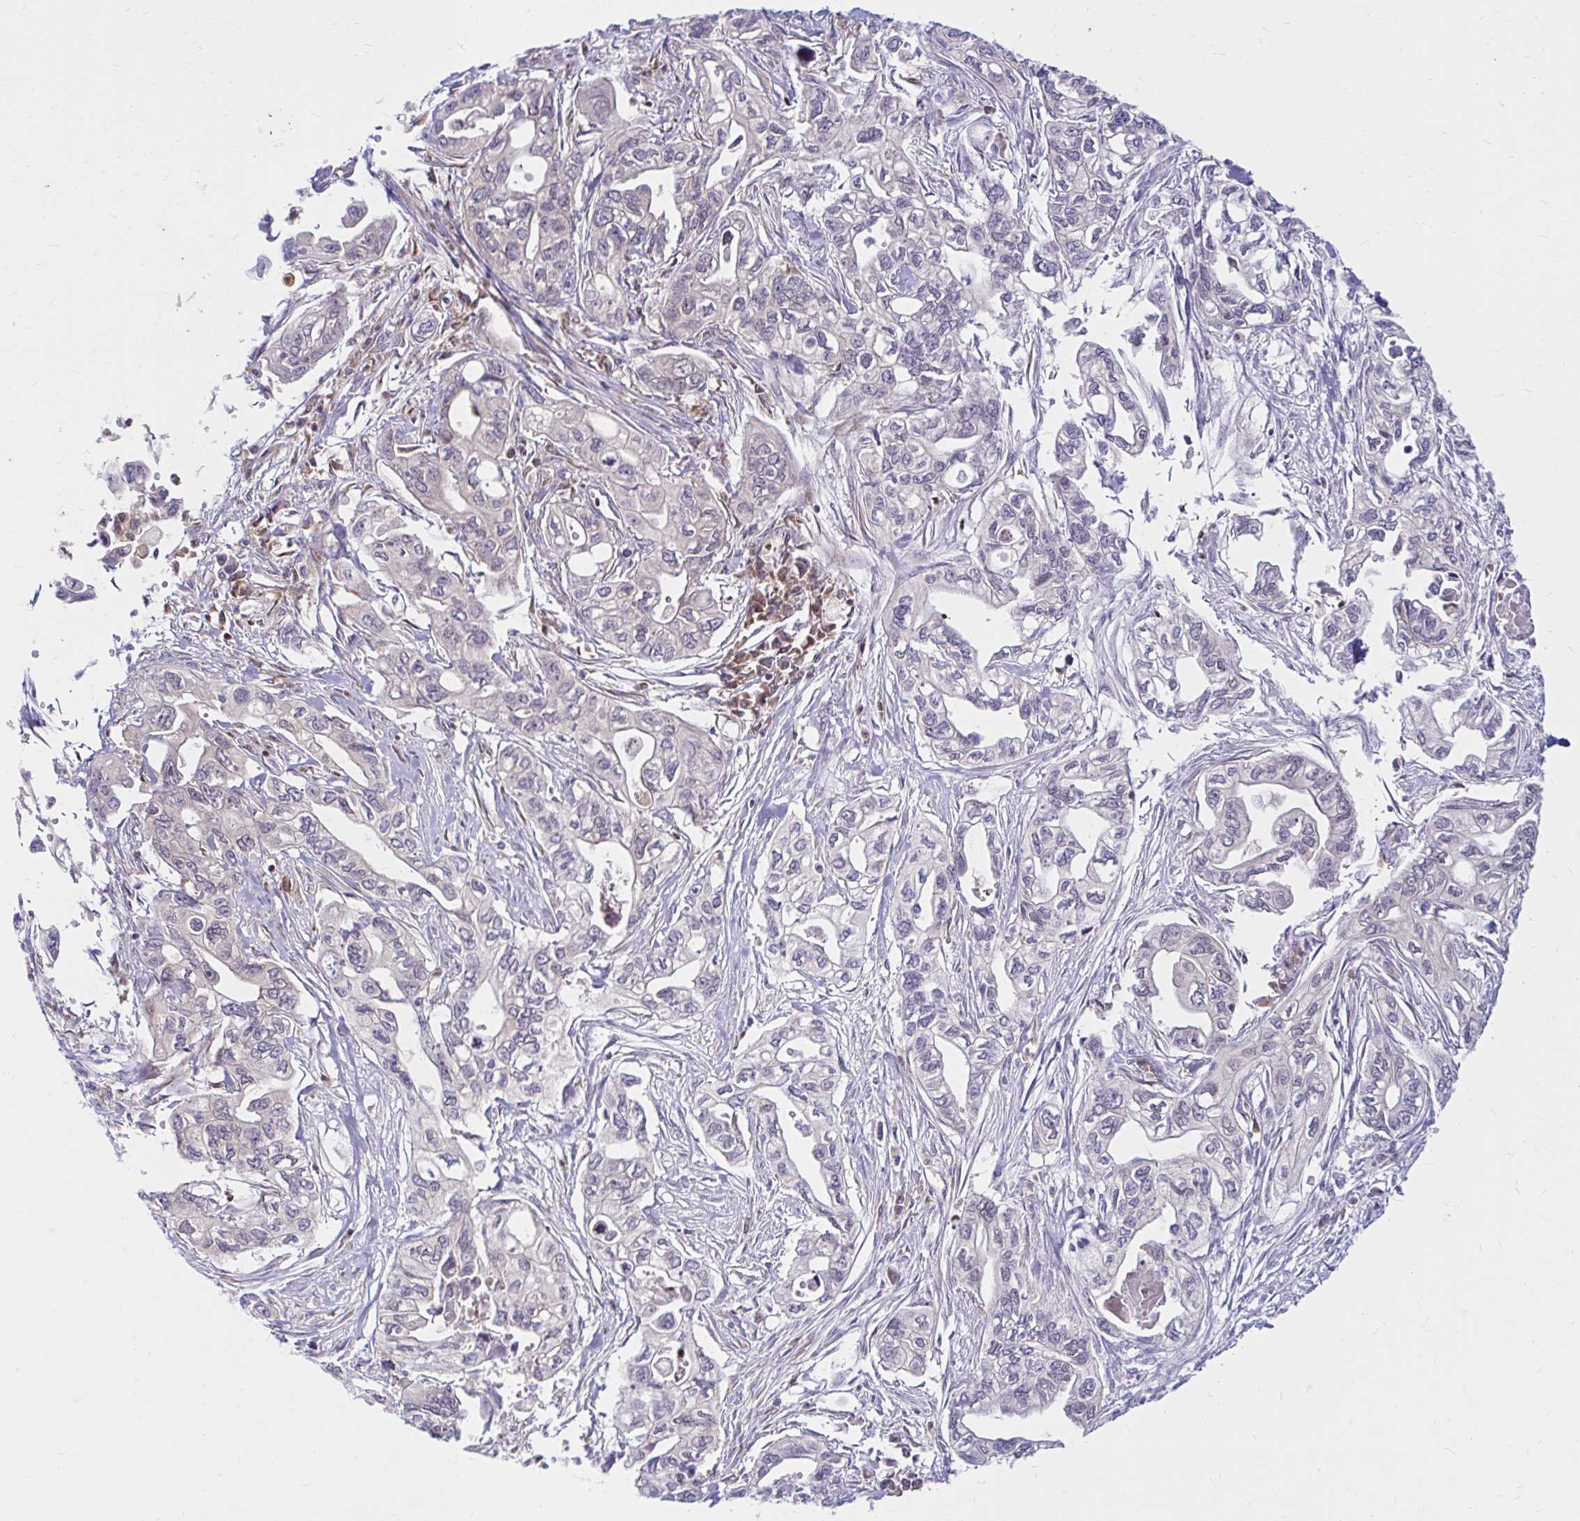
{"staining": {"intensity": "negative", "quantity": "none", "location": "none"}, "tissue": "pancreatic cancer", "cell_type": "Tumor cells", "image_type": "cancer", "snomed": [{"axis": "morphology", "description": "Adenocarcinoma, NOS"}, {"axis": "topography", "description": "Pancreas"}], "caption": "The immunohistochemistry micrograph has no significant staining in tumor cells of pancreatic cancer tissue.", "gene": "PYCARD", "patient": {"sex": "male", "age": 68}}